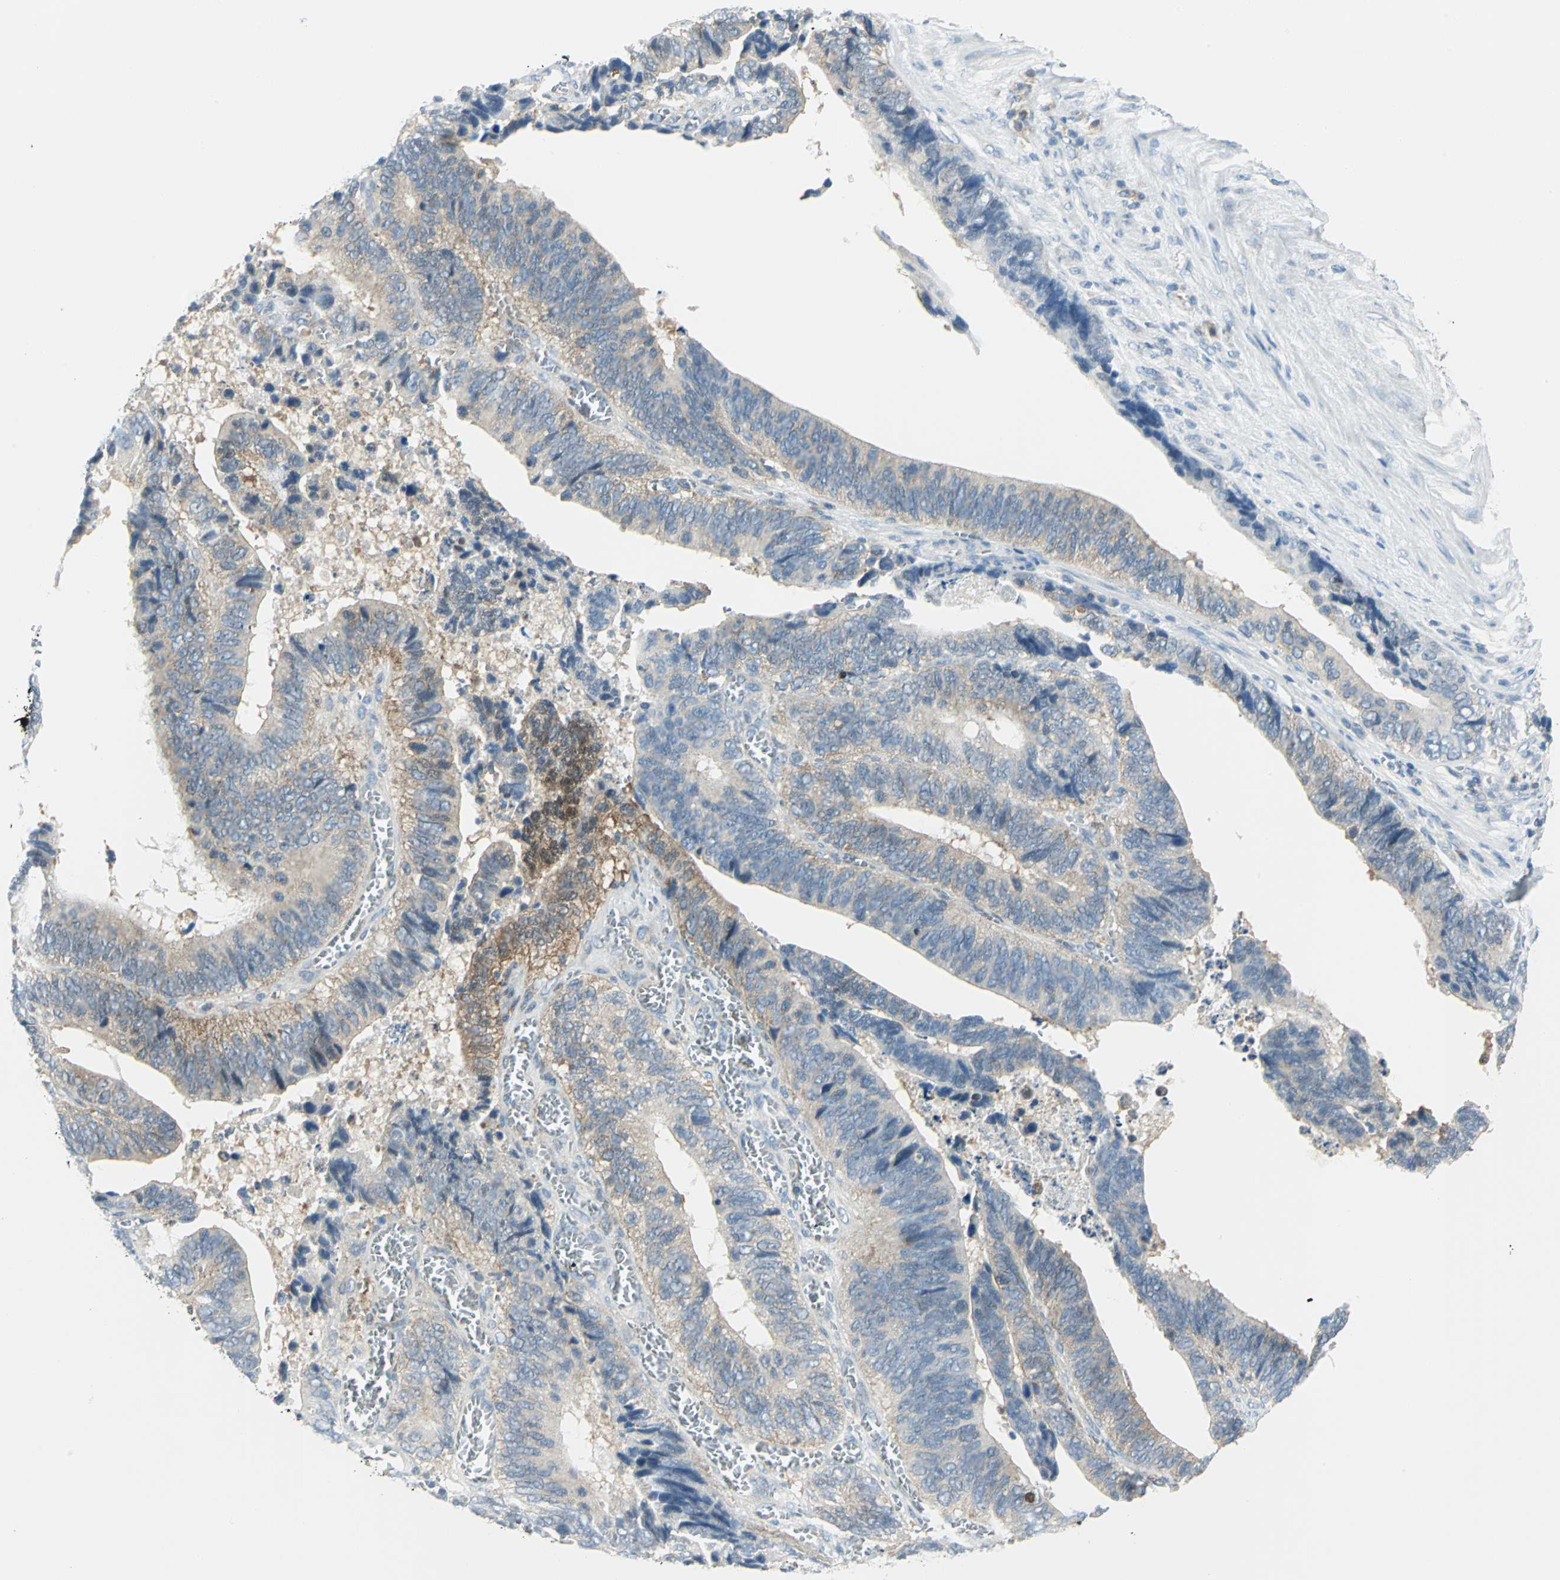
{"staining": {"intensity": "moderate", "quantity": "25%-75%", "location": "cytoplasmic/membranous"}, "tissue": "colorectal cancer", "cell_type": "Tumor cells", "image_type": "cancer", "snomed": [{"axis": "morphology", "description": "Adenocarcinoma, NOS"}, {"axis": "topography", "description": "Colon"}], "caption": "IHC micrograph of neoplastic tissue: colorectal cancer stained using IHC displays medium levels of moderate protein expression localized specifically in the cytoplasmic/membranous of tumor cells, appearing as a cytoplasmic/membranous brown color.", "gene": "ALDOA", "patient": {"sex": "male", "age": 72}}